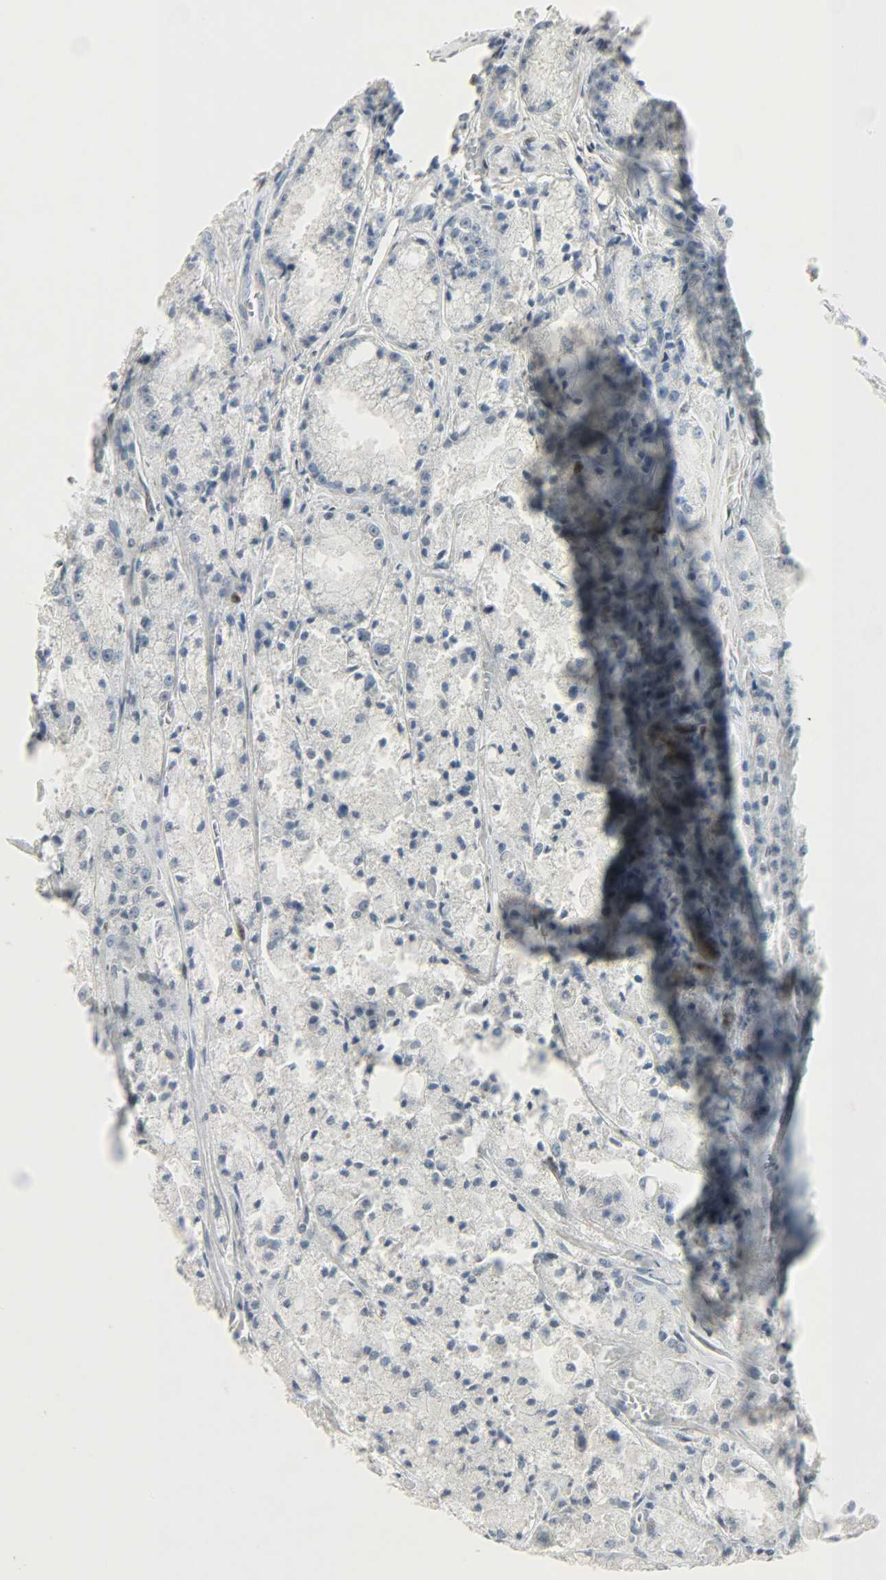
{"staining": {"intensity": "negative", "quantity": "none", "location": "none"}, "tissue": "prostate cancer", "cell_type": "Tumor cells", "image_type": "cancer", "snomed": [{"axis": "morphology", "description": "Adenocarcinoma, Low grade"}, {"axis": "topography", "description": "Prostate"}], "caption": "There is no significant staining in tumor cells of prostate low-grade adenocarcinoma.", "gene": "CAMK4", "patient": {"sex": "male", "age": 64}}